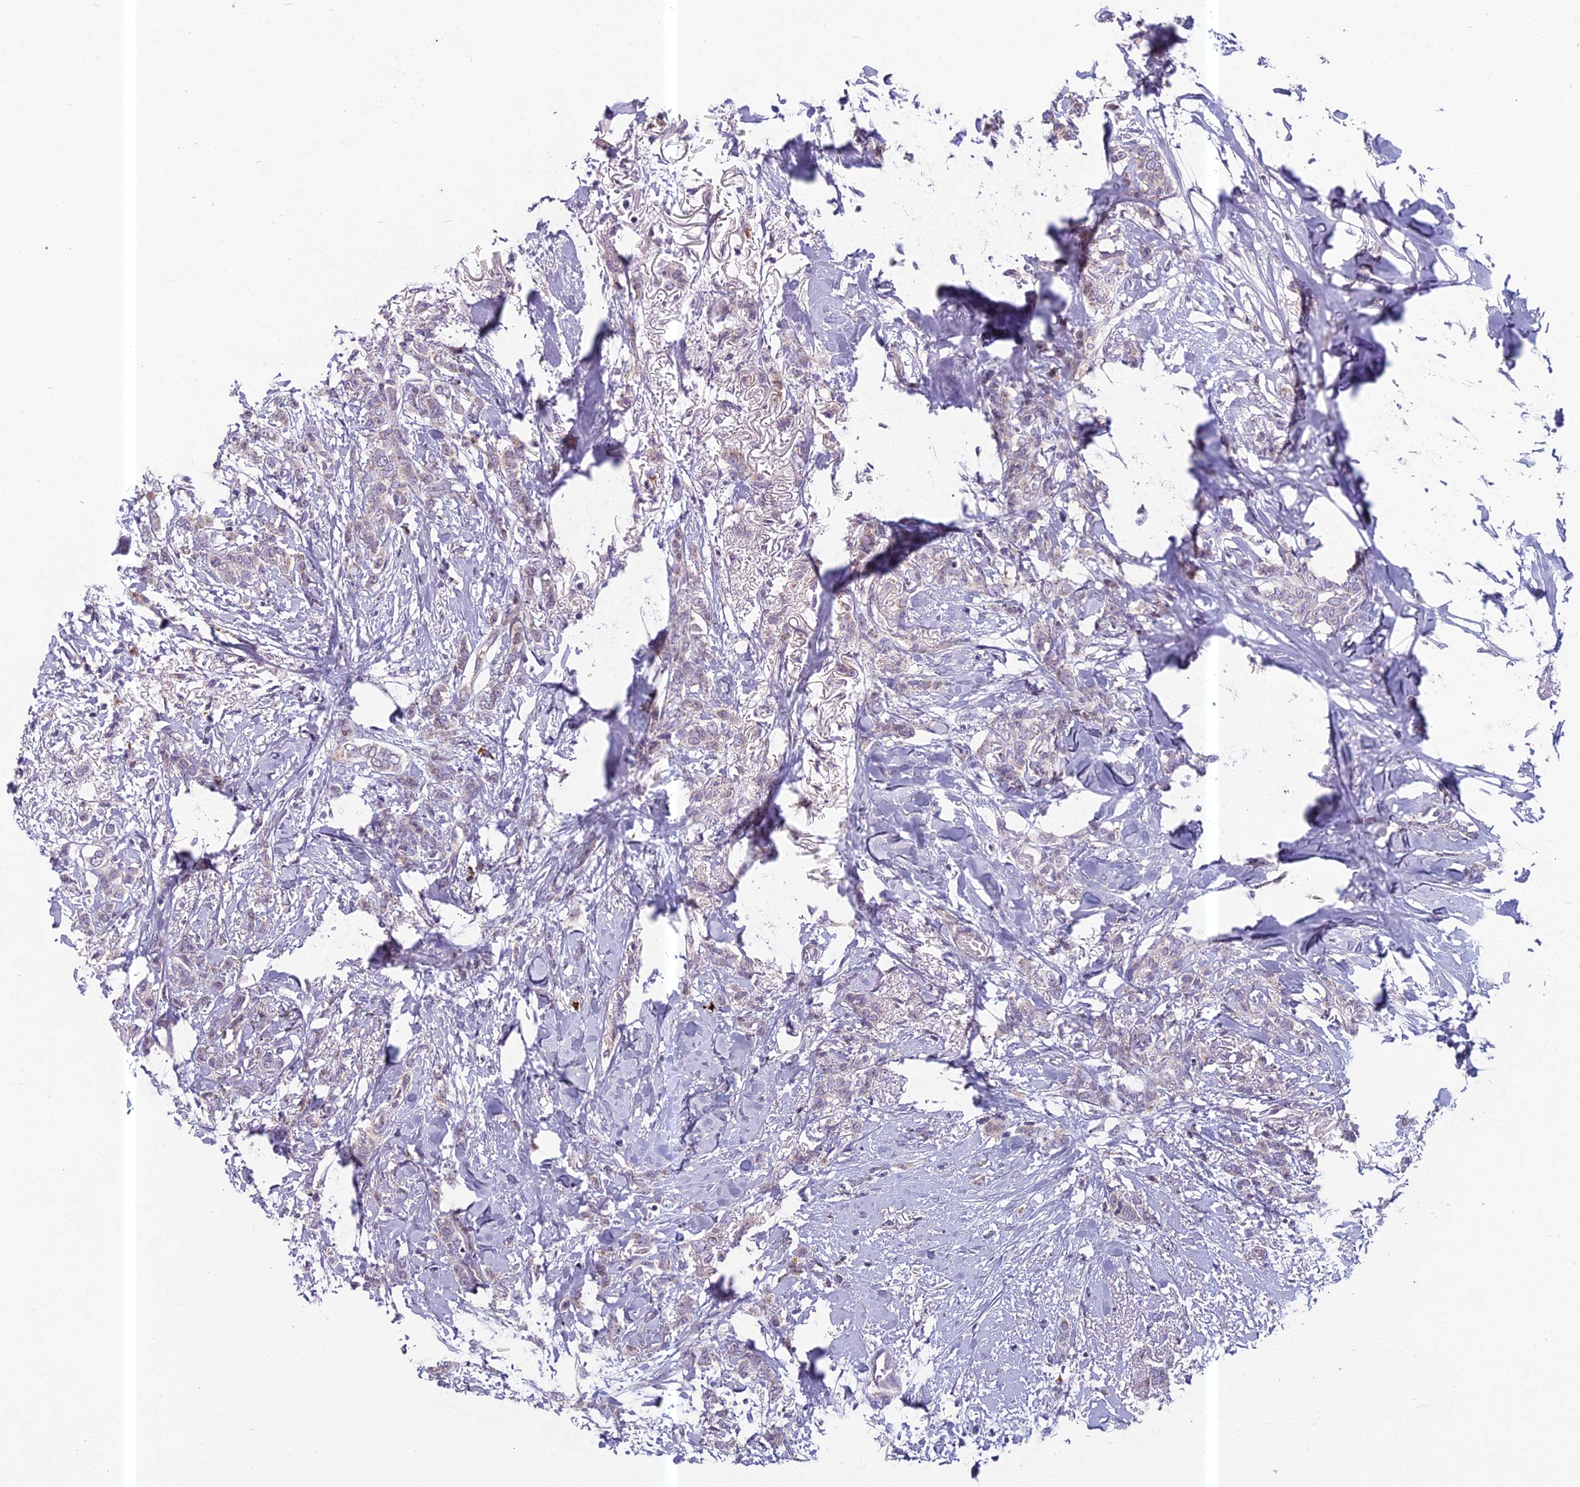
{"staining": {"intensity": "negative", "quantity": "none", "location": "none"}, "tissue": "breast cancer", "cell_type": "Tumor cells", "image_type": "cancer", "snomed": [{"axis": "morphology", "description": "Duct carcinoma"}, {"axis": "topography", "description": "Breast"}], "caption": "IHC photomicrograph of neoplastic tissue: human breast cancer (intraductal carcinoma) stained with DAB reveals no significant protein expression in tumor cells.", "gene": "ENSG00000188897", "patient": {"sex": "female", "age": 72}}